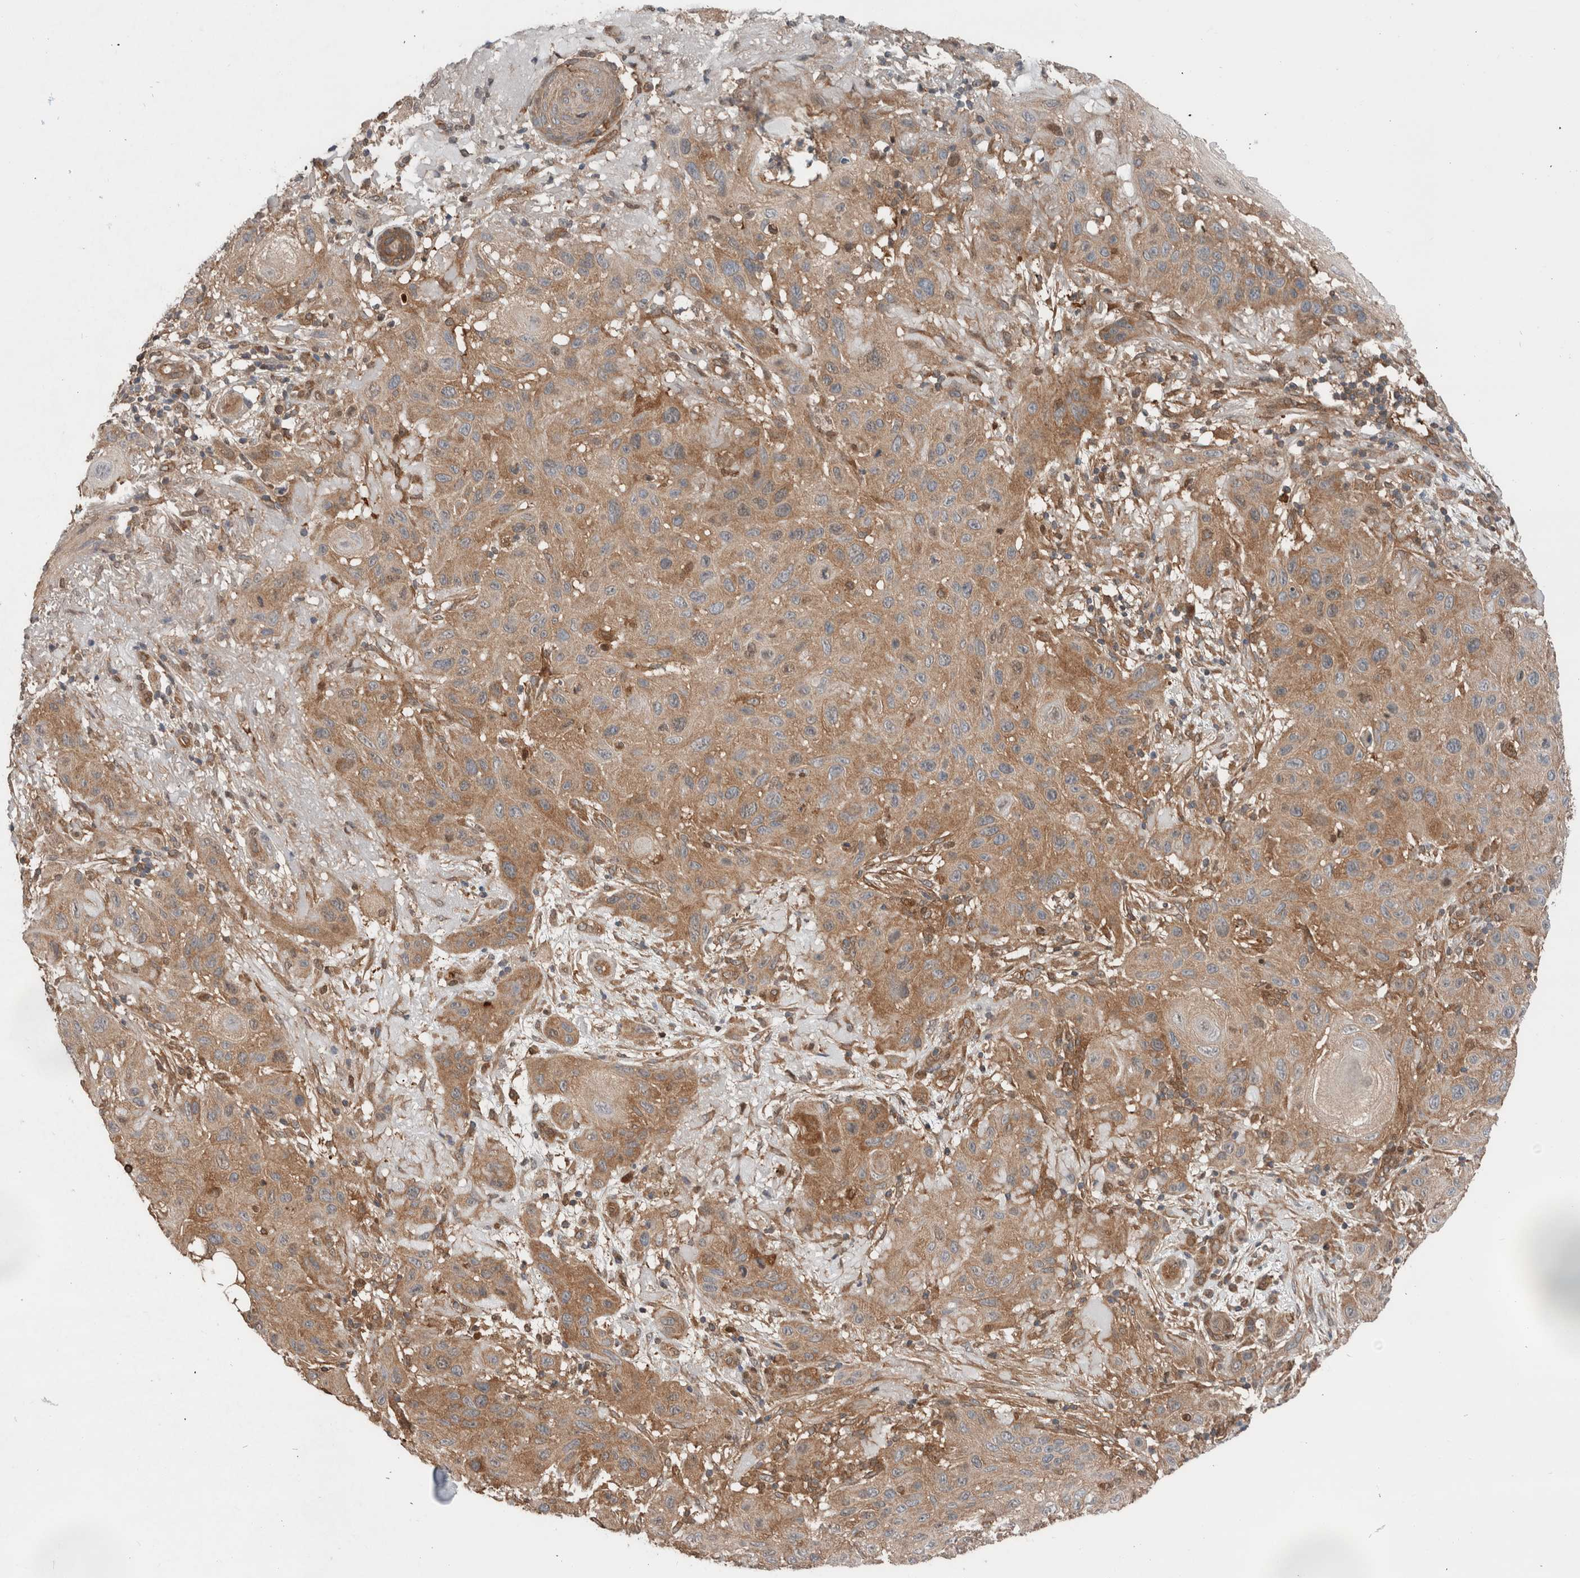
{"staining": {"intensity": "moderate", "quantity": ">75%", "location": "cytoplasmic/membranous"}, "tissue": "skin cancer", "cell_type": "Tumor cells", "image_type": "cancer", "snomed": [{"axis": "morphology", "description": "Normal tissue, NOS"}, {"axis": "morphology", "description": "Squamous cell carcinoma, NOS"}, {"axis": "topography", "description": "Skin"}], "caption": "A brown stain highlights moderate cytoplasmic/membranous expression of a protein in human skin cancer (squamous cell carcinoma) tumor cells. (IHC, brightfield microscopy, high magnification).", "gene": "XPNPEP1", "patient": {"sex": "female", "age": 96}}